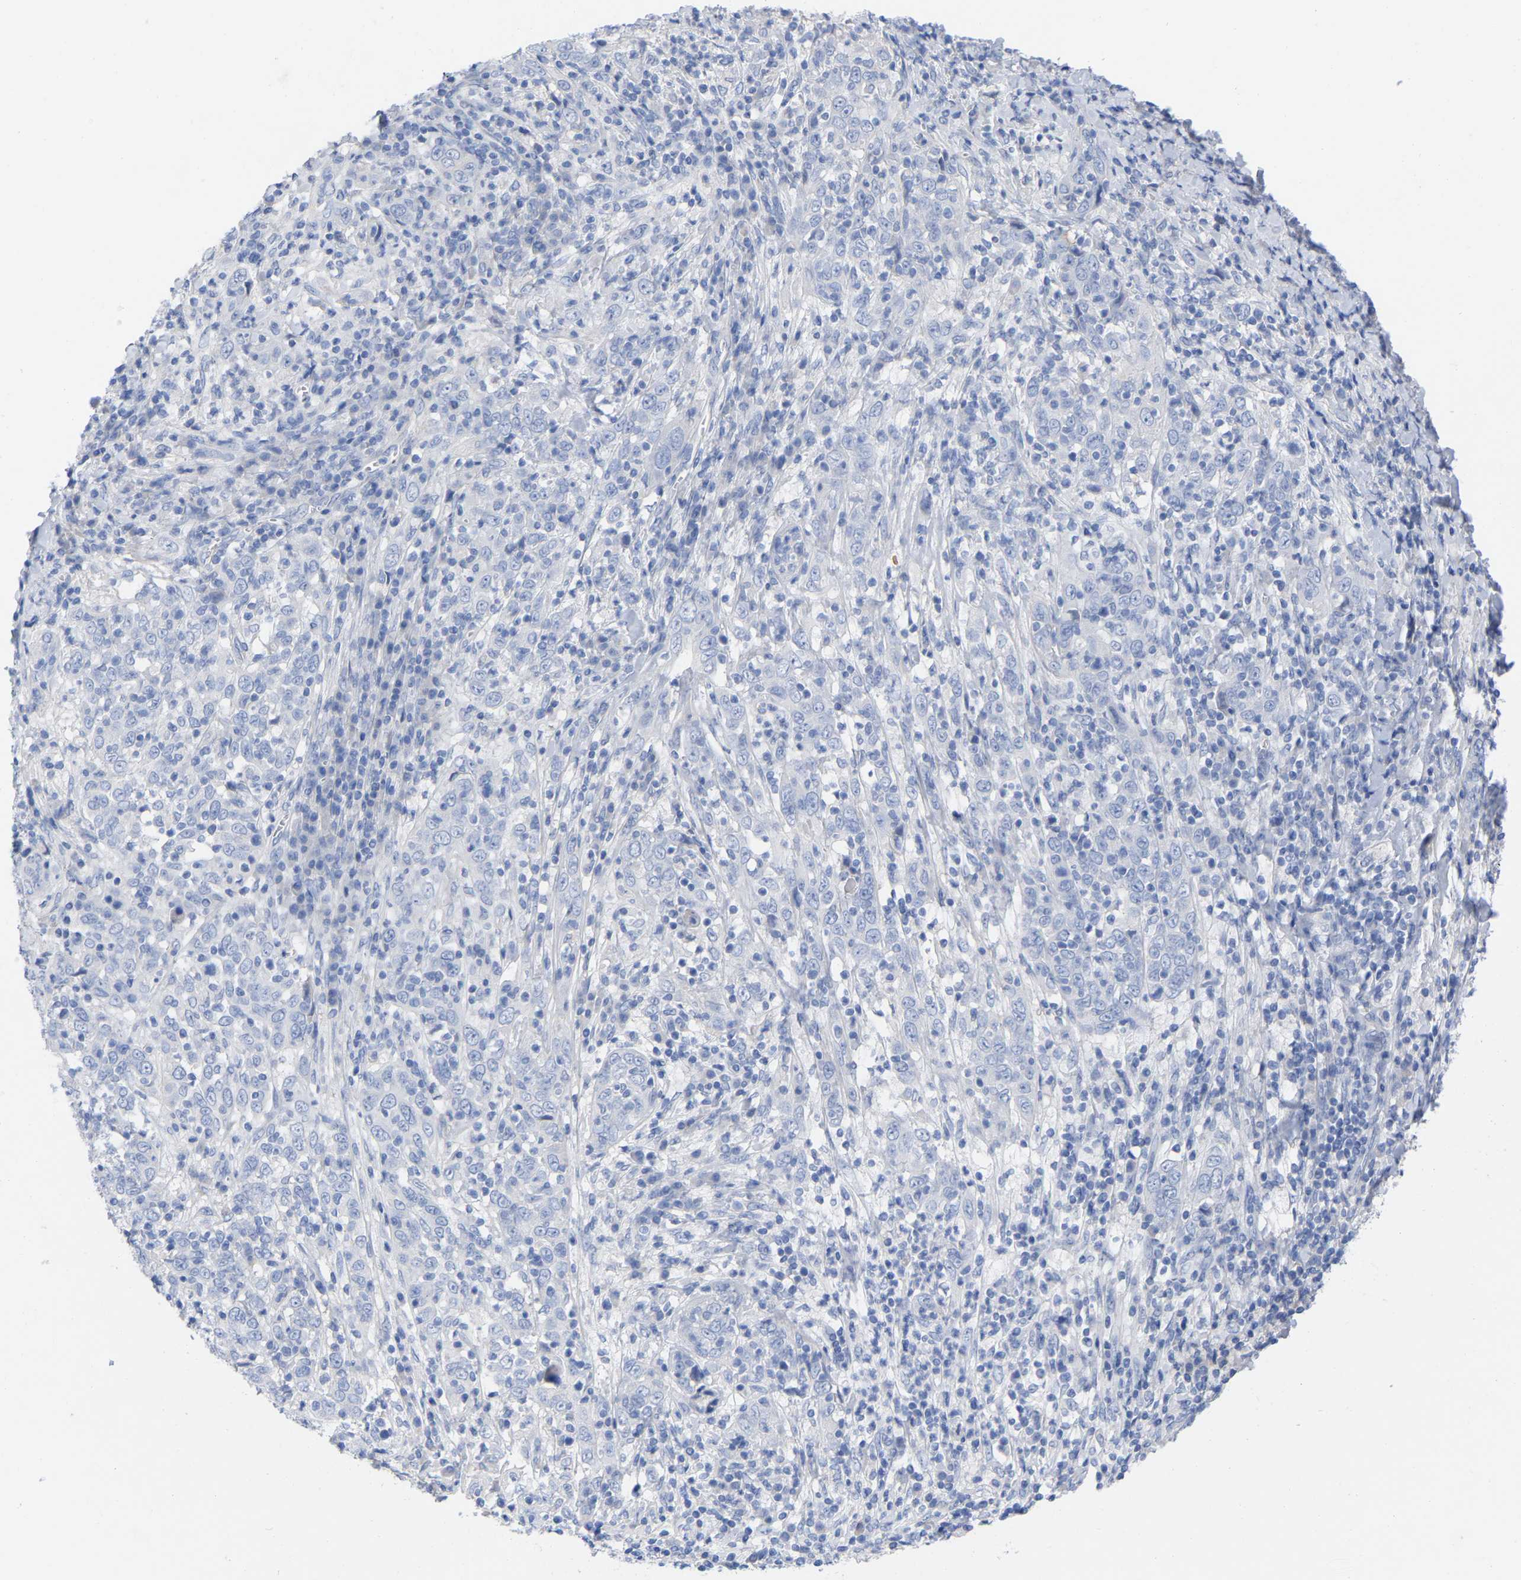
{"staining": {"intensity": "negative", "quantity": "none", "location": "none"}, "tissue": "cervical cancer", "cell_type": "Tumor cells", "image_type": "cancer", "snomed": [{"axis": "morphology", "description": "Squamous cell carcinoma, NOS"}, {"axis": "topography", "description": "Cervix"}], "caption": "Human cervical cancer (squamous cell carcinoma) stained for a protein using immunohistochemistry exhibits no expression in tumor cells.", "gene": "HAPLN1", "patient": {"sex": "female", "age": 46}}